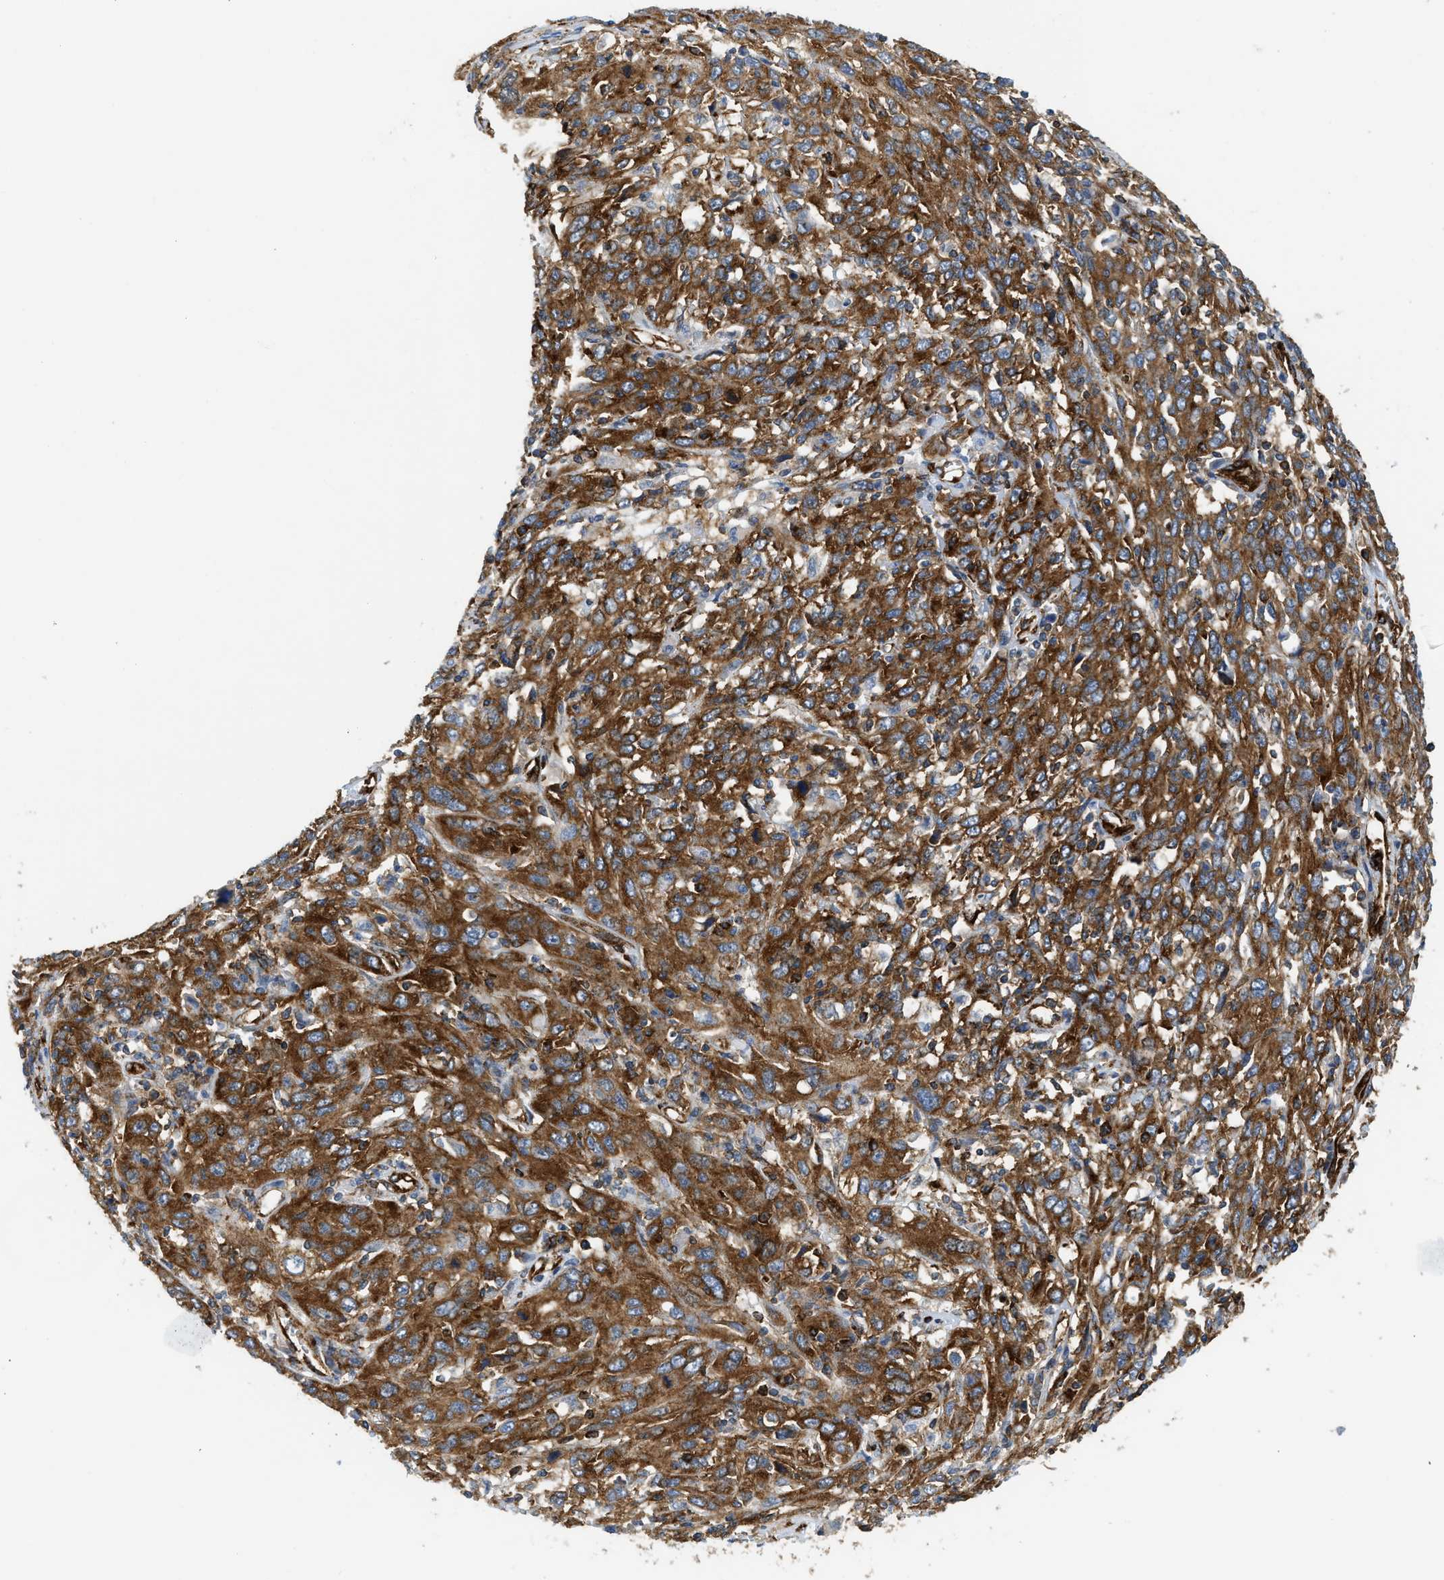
{"staining": {"intensity": "strong", "quantity": ">75%", "location": "cytoplasmic/membranous"}, "tissue": "cervical cancer", "cell_type": "Tumor cells", "image_type": "cancer", "snomed": [{"axis": "morphology", "description": "Squamous cell carcinoma, NOS"}, {"axis": "topography", "description": "Cervix"}], "caption": "Immunohistochemical staining of human squamous cell carcinoma (cervical) displays strong cytoplasmic/membranous protein positivity in about >75% of tumor cells. (DAB = brown stain, brightfield microscopy at high magnification).", "gene": "HIP1", "patient": {"sex": "female", "age": 46}}